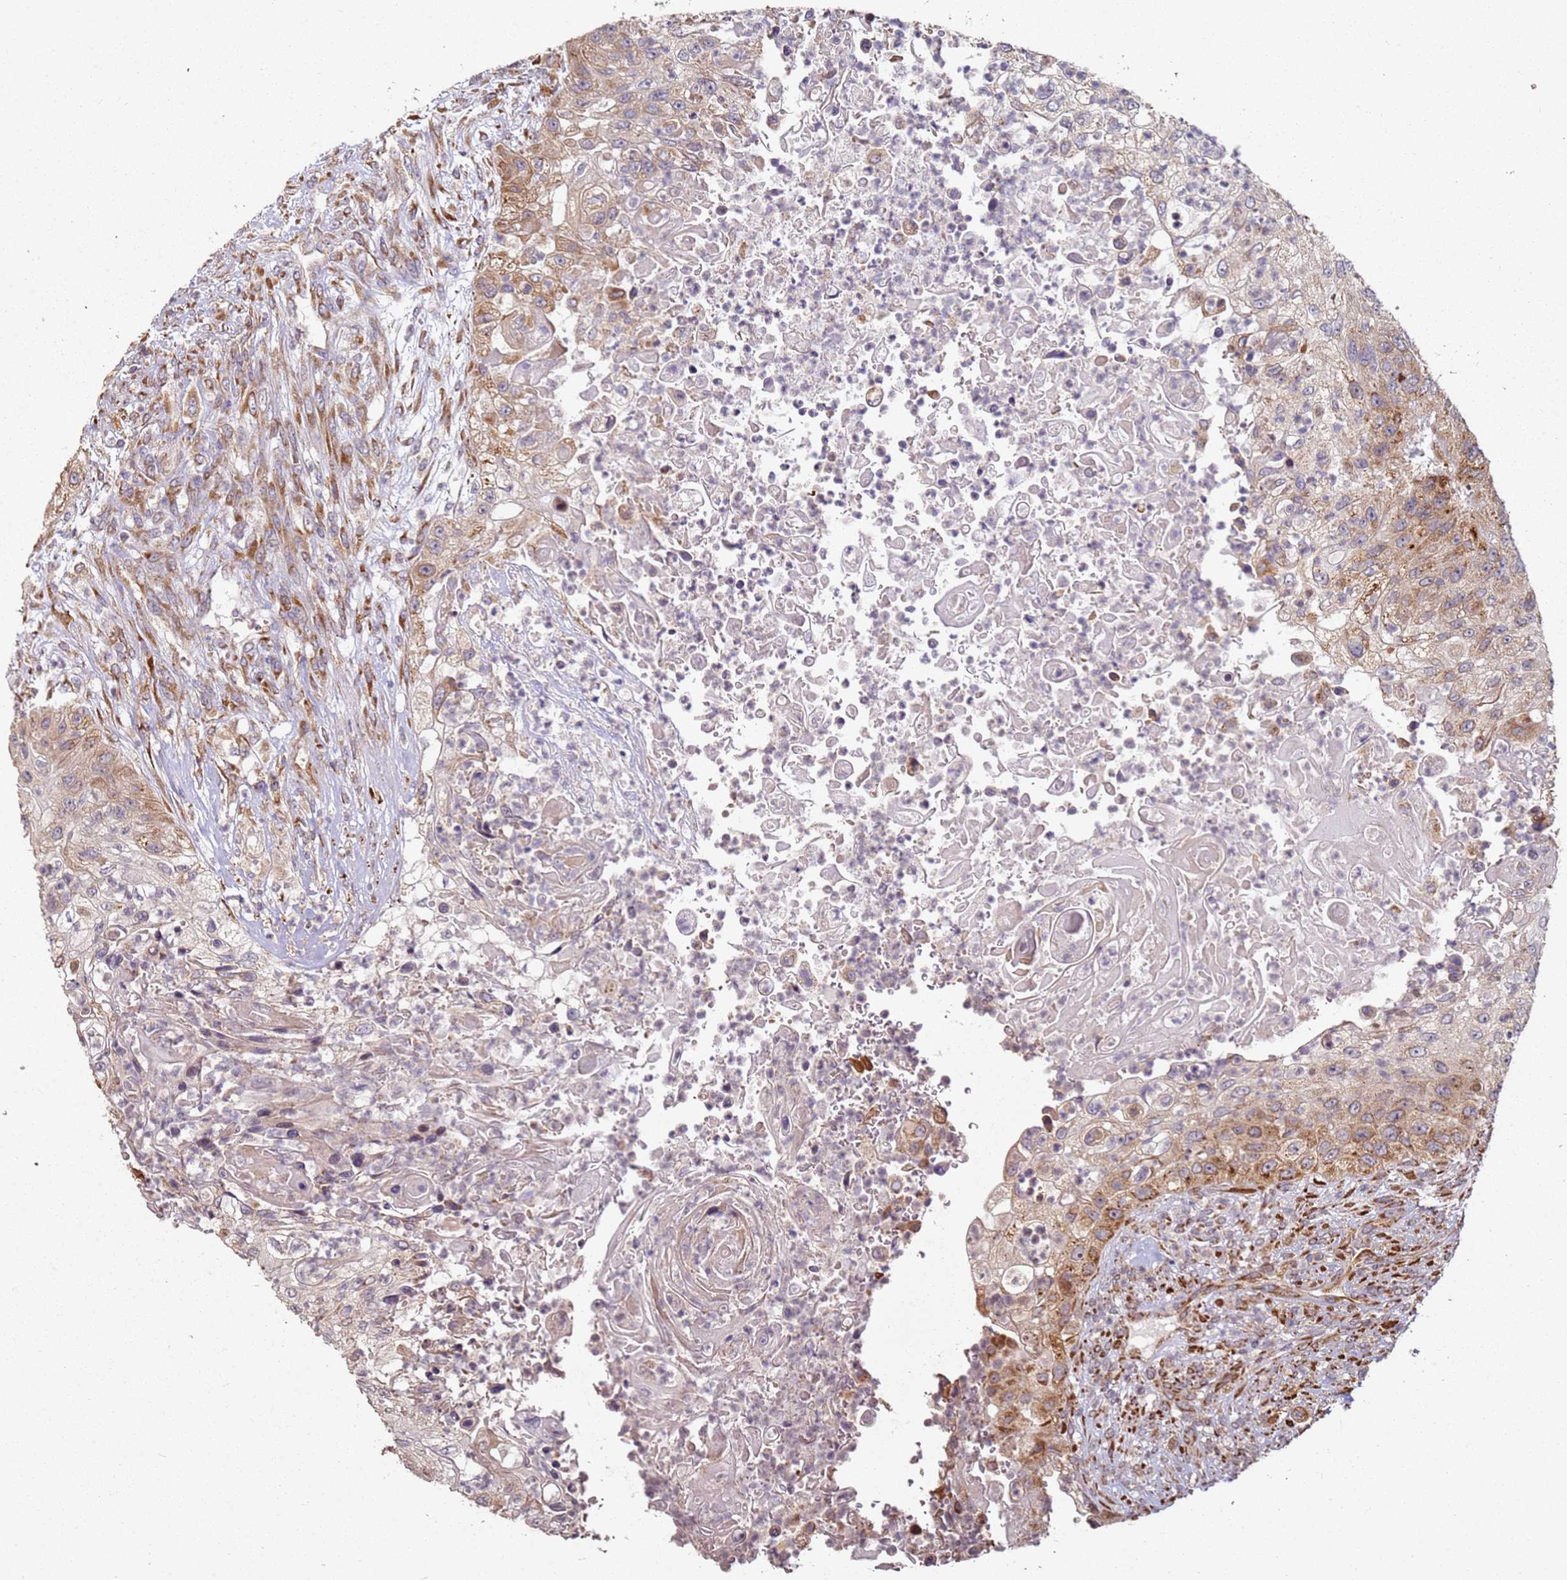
{"staining": {"intensity": "moderate", "quantity": "25%-75%", "location": "cytoplasmic/membranous"}, "tissue": "urothelial cancer", "cell_type": "Tumor cells", "image_type": "cancer", "snomed": [{"axis": "morphology", "description": "Urothelial carcinoma, High grade"}, {"axis": "topography", "description": "Urinary bladder"}], "caption": "IHC micrograph of human high-grade urothelial carcinoma stained for a protein (brown), which shows medium levels of moderate cytoplasmic/membranous positivity in about 25%-75% of tumor cells.", "gene": "ARFRP1", "patient": {"sex": "female", "age": 60}}